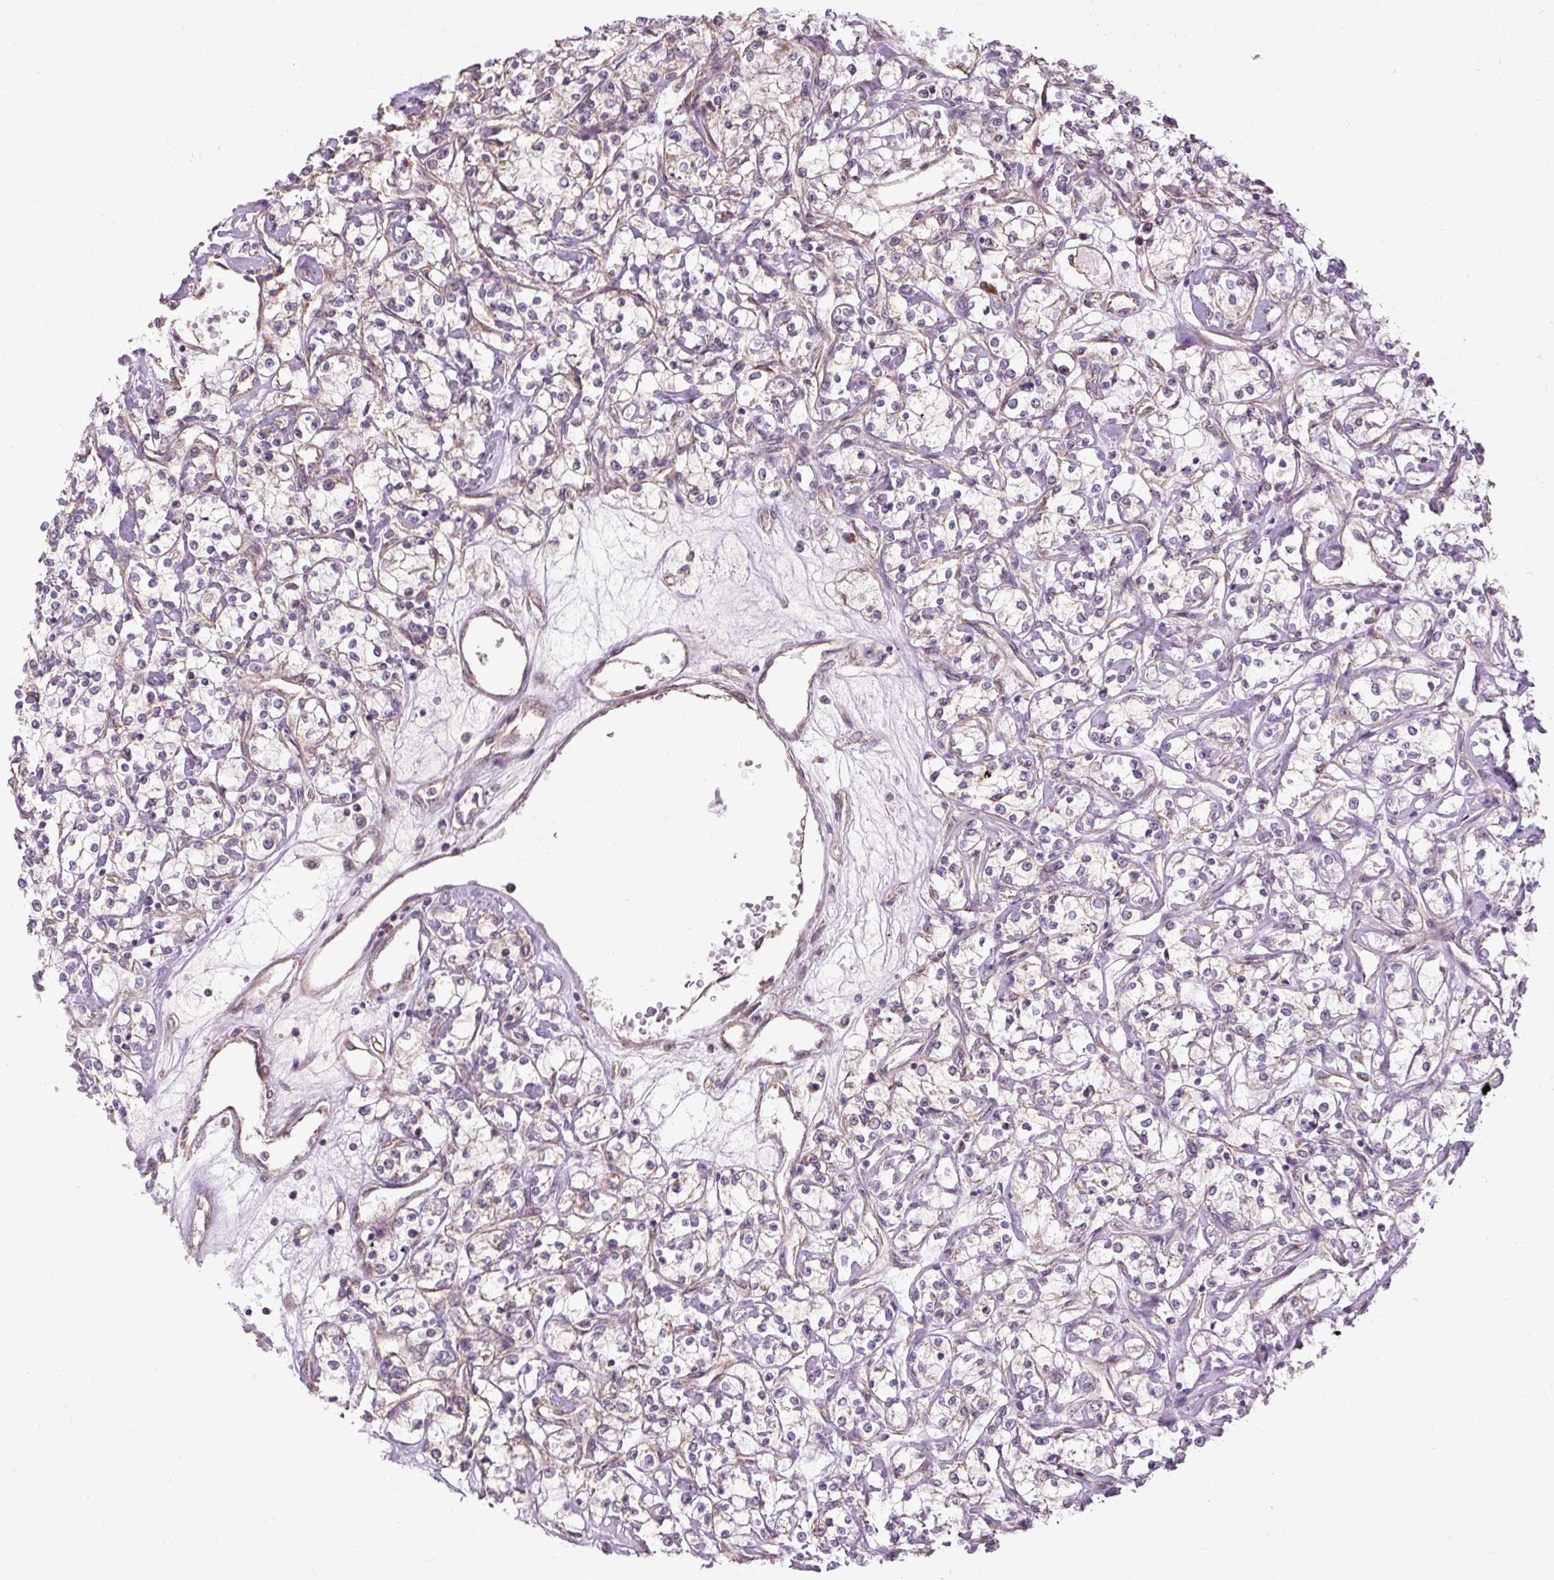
{"staining": {"intensity": "weak", "quantity": "<25%", "location": "cytoplasmic/membranous"}, "tissue": "renal cancer", "cell_type": "Tumor cells", "image_type": "cancer", "snomed": [{"axis": "morphology", "description": "Adenocarcinoma, NOS"}, {"axis": "topography", "description": "Kidney"}], "caption": "The photomicrograph demonstrates no staining of tumor cells in renal cancer (adenocarcinoma).", "gene": "FLRT1", "patient": {"sex": "female", "age": 59}}